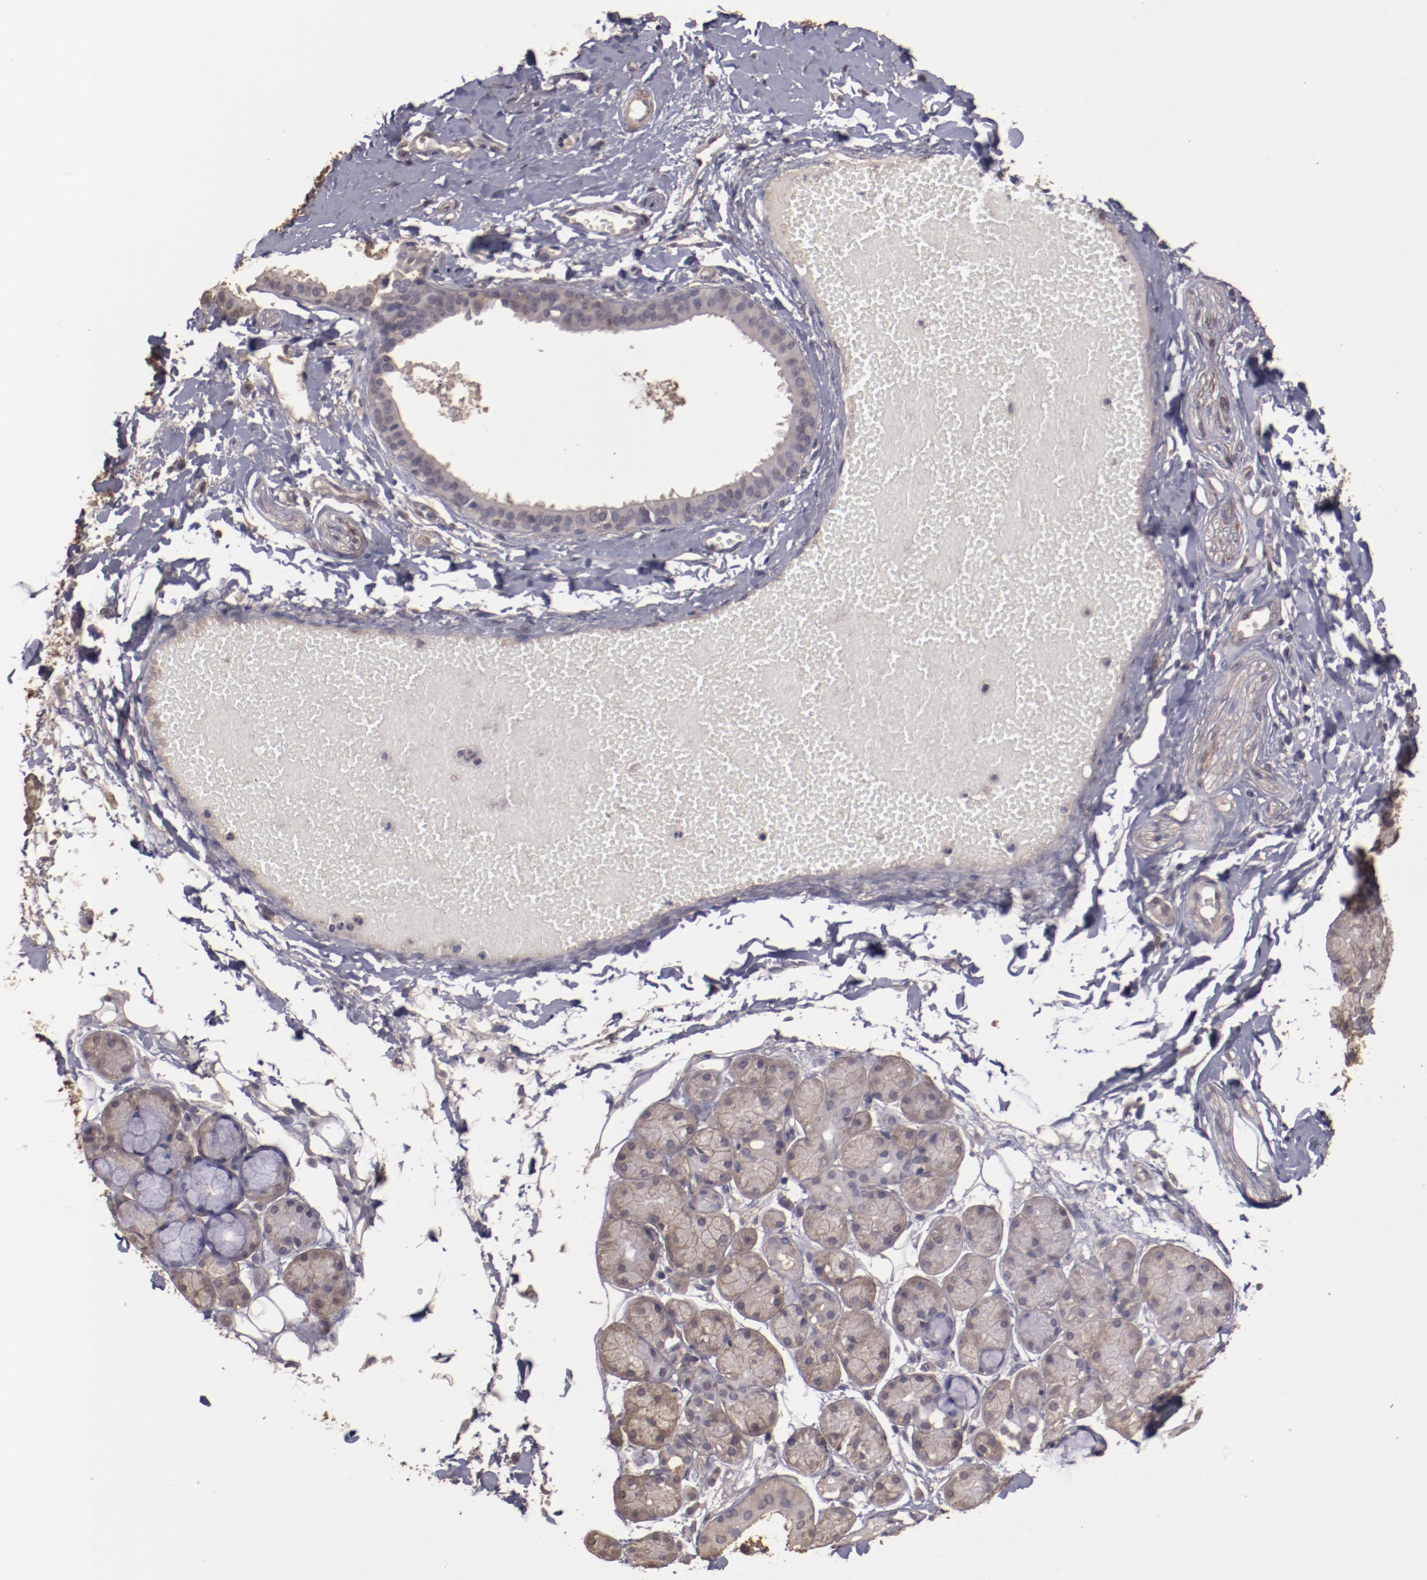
{"staining": {"intensity": "weak", "quantity": "25%-75%", "location": "cytoplasmic/membranous"}, "tissue": "salivary gland", "cell_type": "Glandular cells", "image_type": "normal", "snomed": [{"axis": "morphology", "description": "Normal tissue, NOS"}, {"axis": "topography", "description": "Skeletal muscle"}, {"axis": "topography", "description": "Oral tissue"}, {"axis": "topography", "description": "Salivary gland"}, {"axis": "topography", "description": "Peripheral nerve tissue"}], "caption": "Salivary gland stained for a protein displays weak cytoplasmic/membranous positivity in glandular cells. The staining was performed using DAB to visualize the protein expression in brown, while the nuclei were stained in blue with hematoxylin (Magnification: 20x).", "gene": "FAT1", "patient": {"sex": "male", "age": 54}}